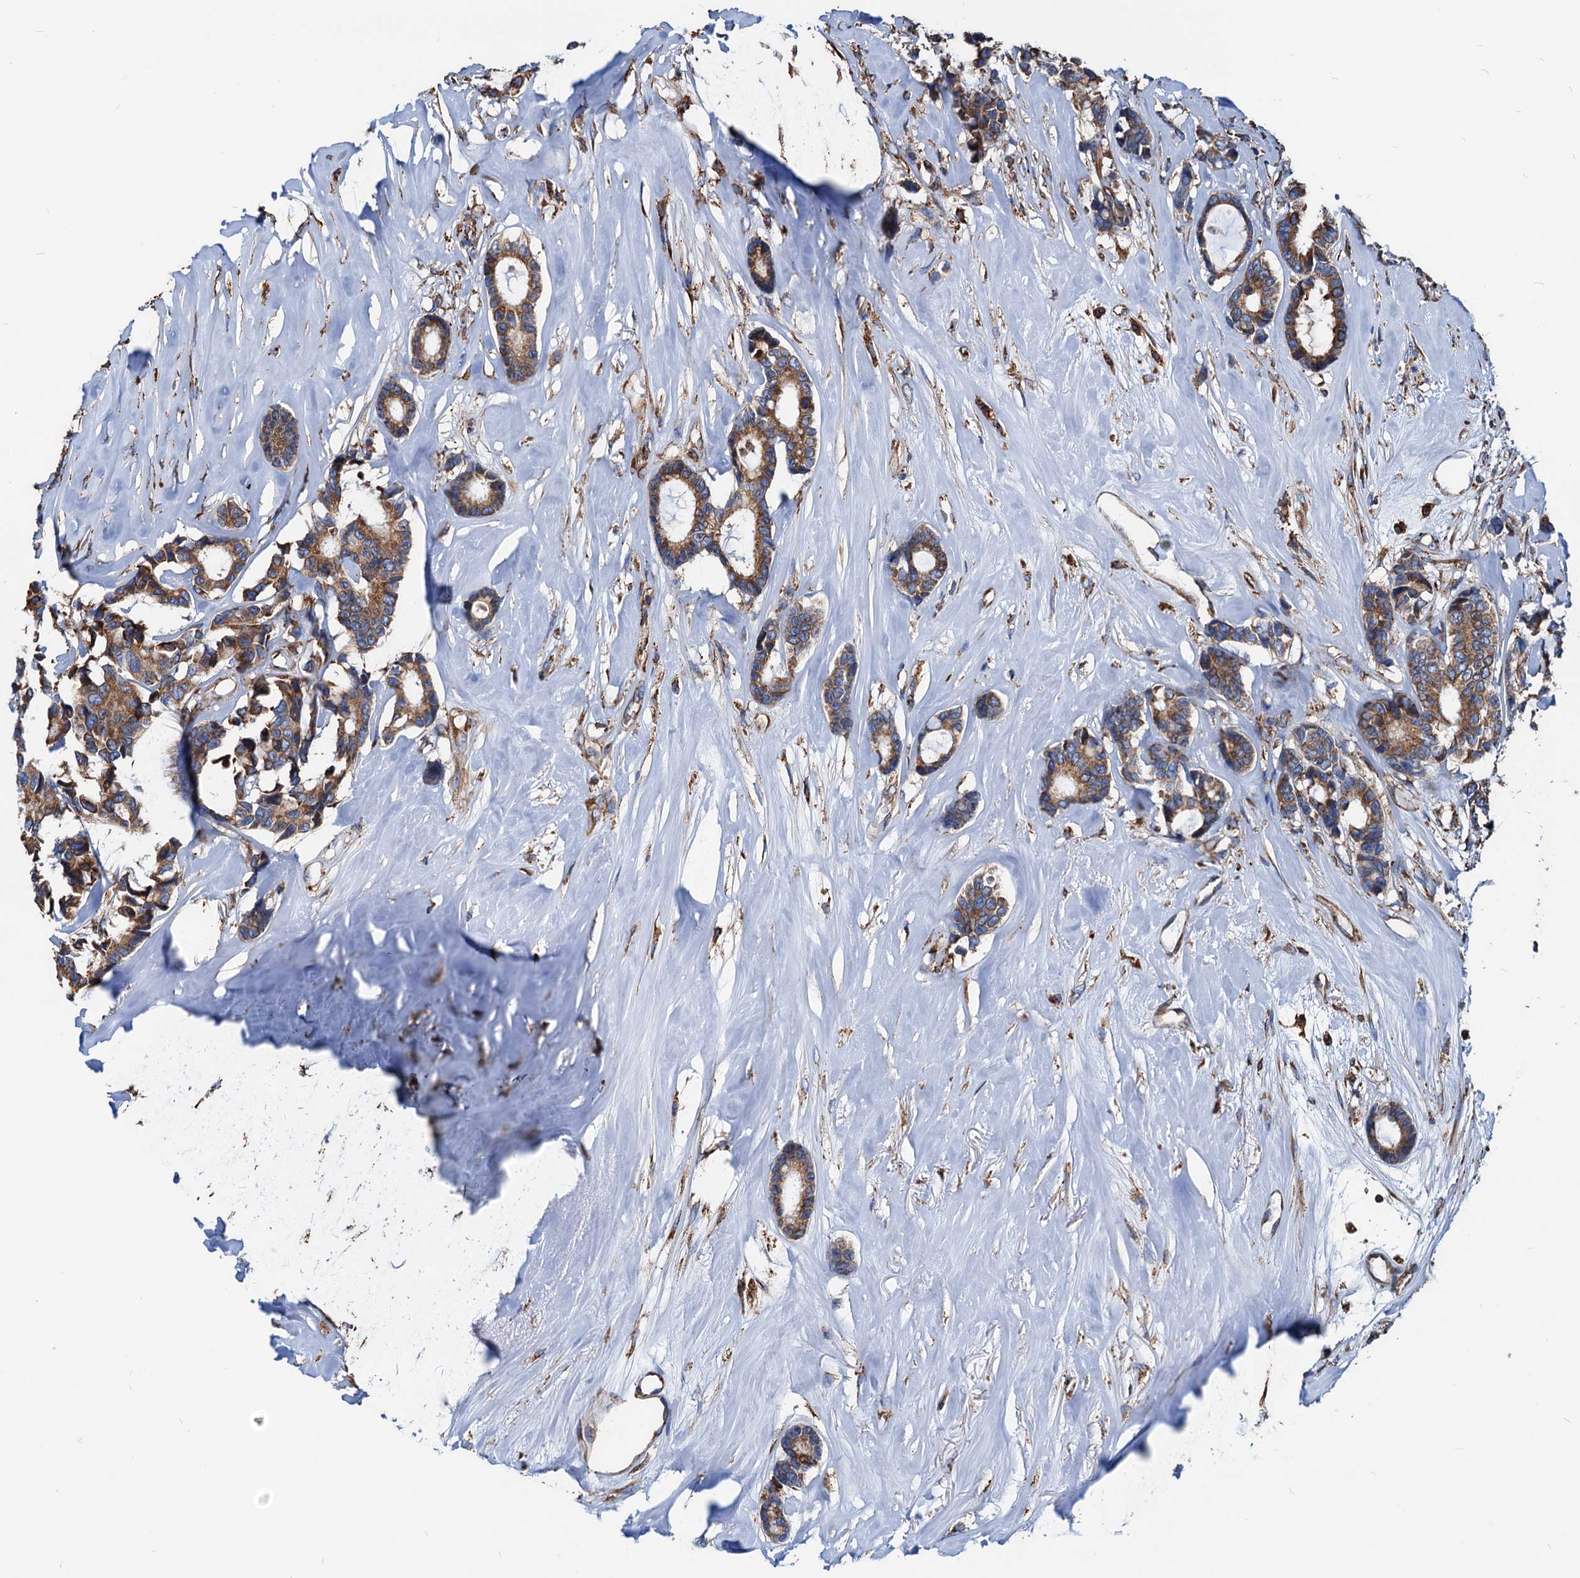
{"staining": {"intensity": "moderate", "quantity": ">75%", "location": "cytoplasmic/membranous"}, "tissue": "breast cancer", "cell_type": "Tumor cells", "image_type": "cancer", "snomed": [{"axis": "morphology", "description": "Duct carcinoma"}, {"axis": "topography", "description": "Breast"}], "caption": "A histopathology image showing moderate cytoplasmic/membranous expression in about >75% of tumor cells in breast cancer, as visualized by brown immunohistochemical staining.", "gene": "HSPA5", "patient": {"sex": "female", "age": 87}}